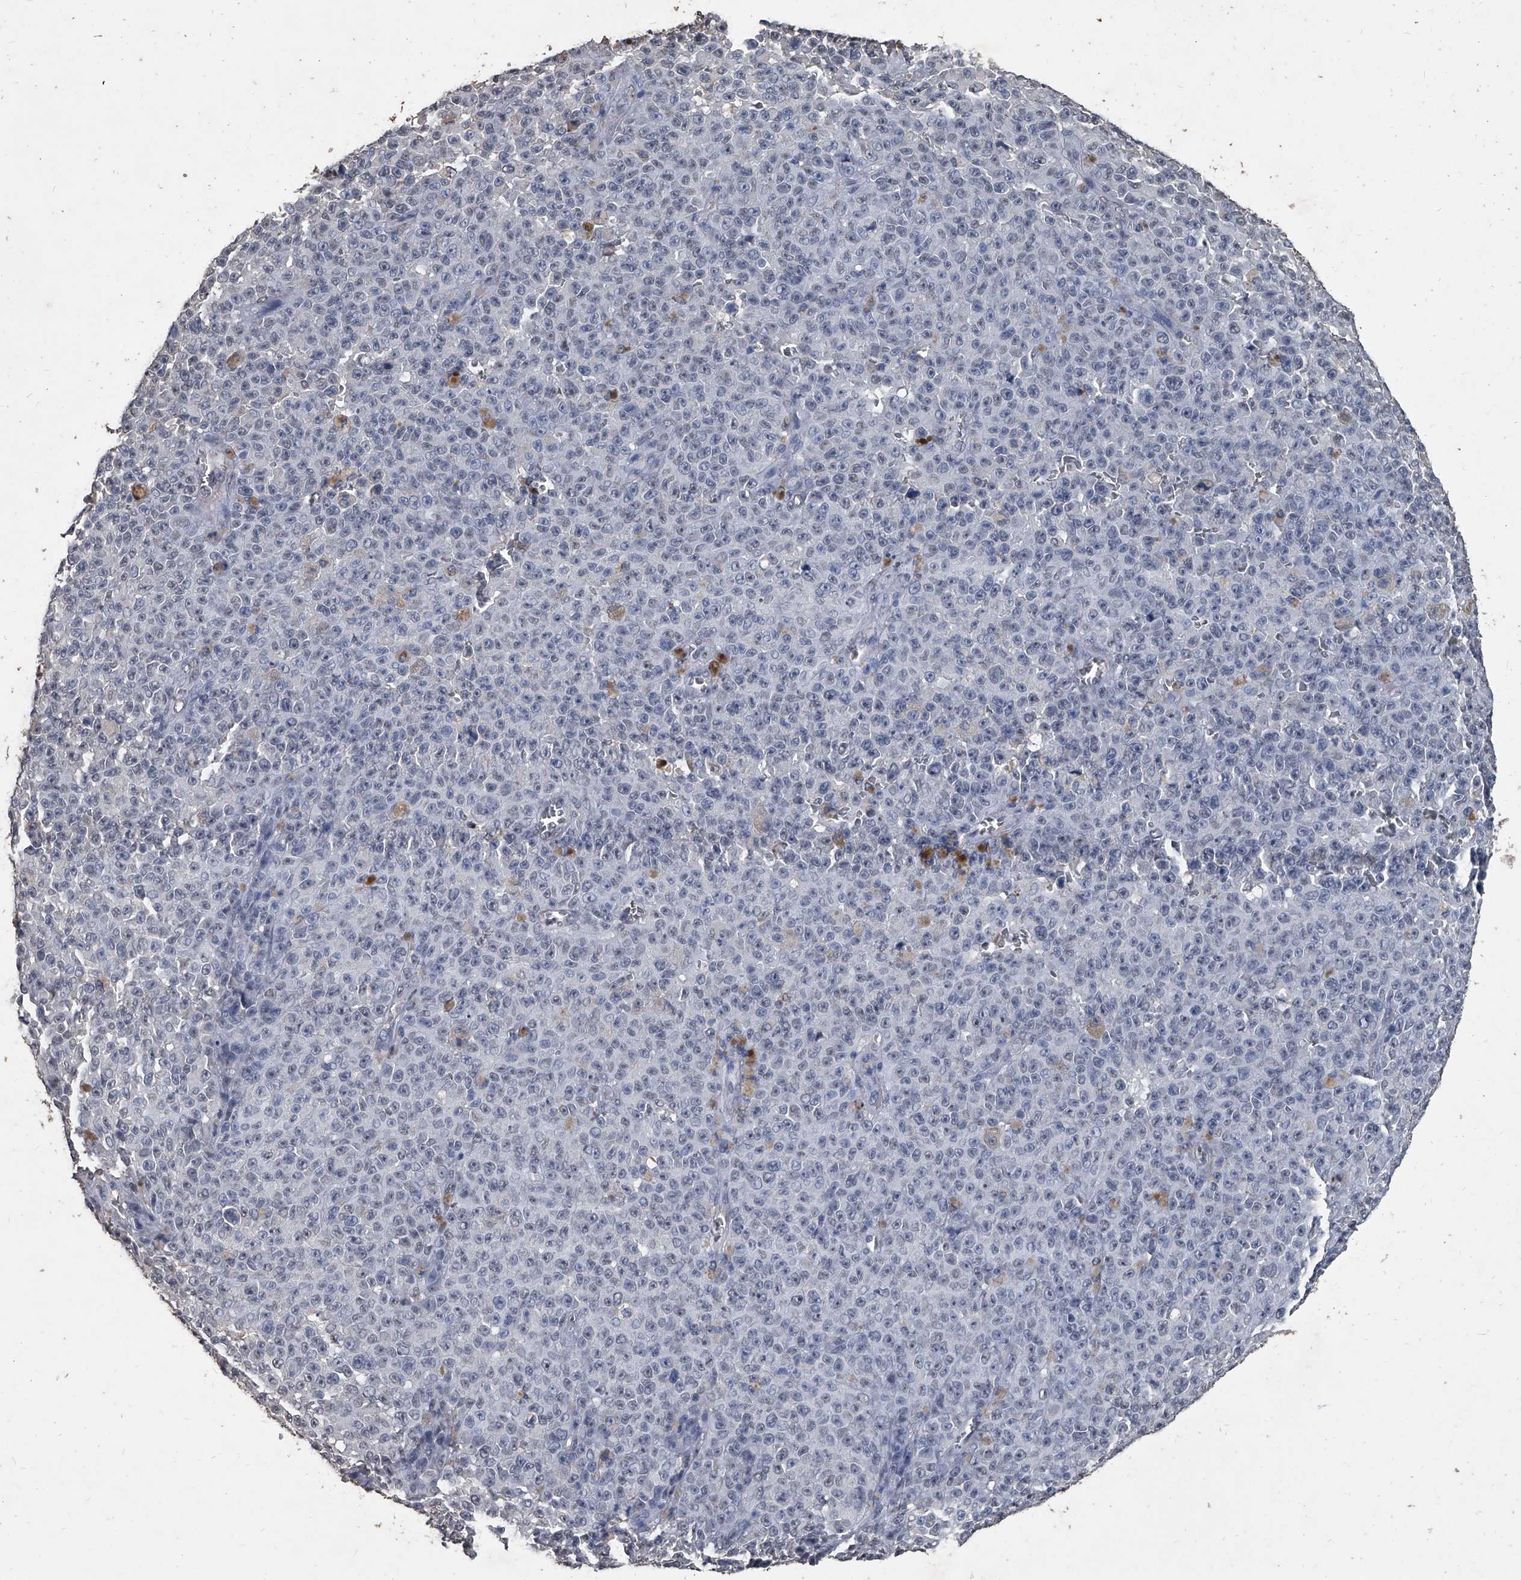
{"staining": {"intensity": "negative", "quantity": "none", "location": "none"}, "tissue": "melanoma", "cell_type": "Tumor cells", "image_type": "cancer", "snomed": [{"axis": "morphology", "description": "Malignant melanoma, NOS"}, {"axis": "topography", "description": "Skin"}], "caption": "Tumor cells show no significant positivity in malignant melanoma.", "gene": "MATR3", "patient": {"sex": "female", "age": 82}}